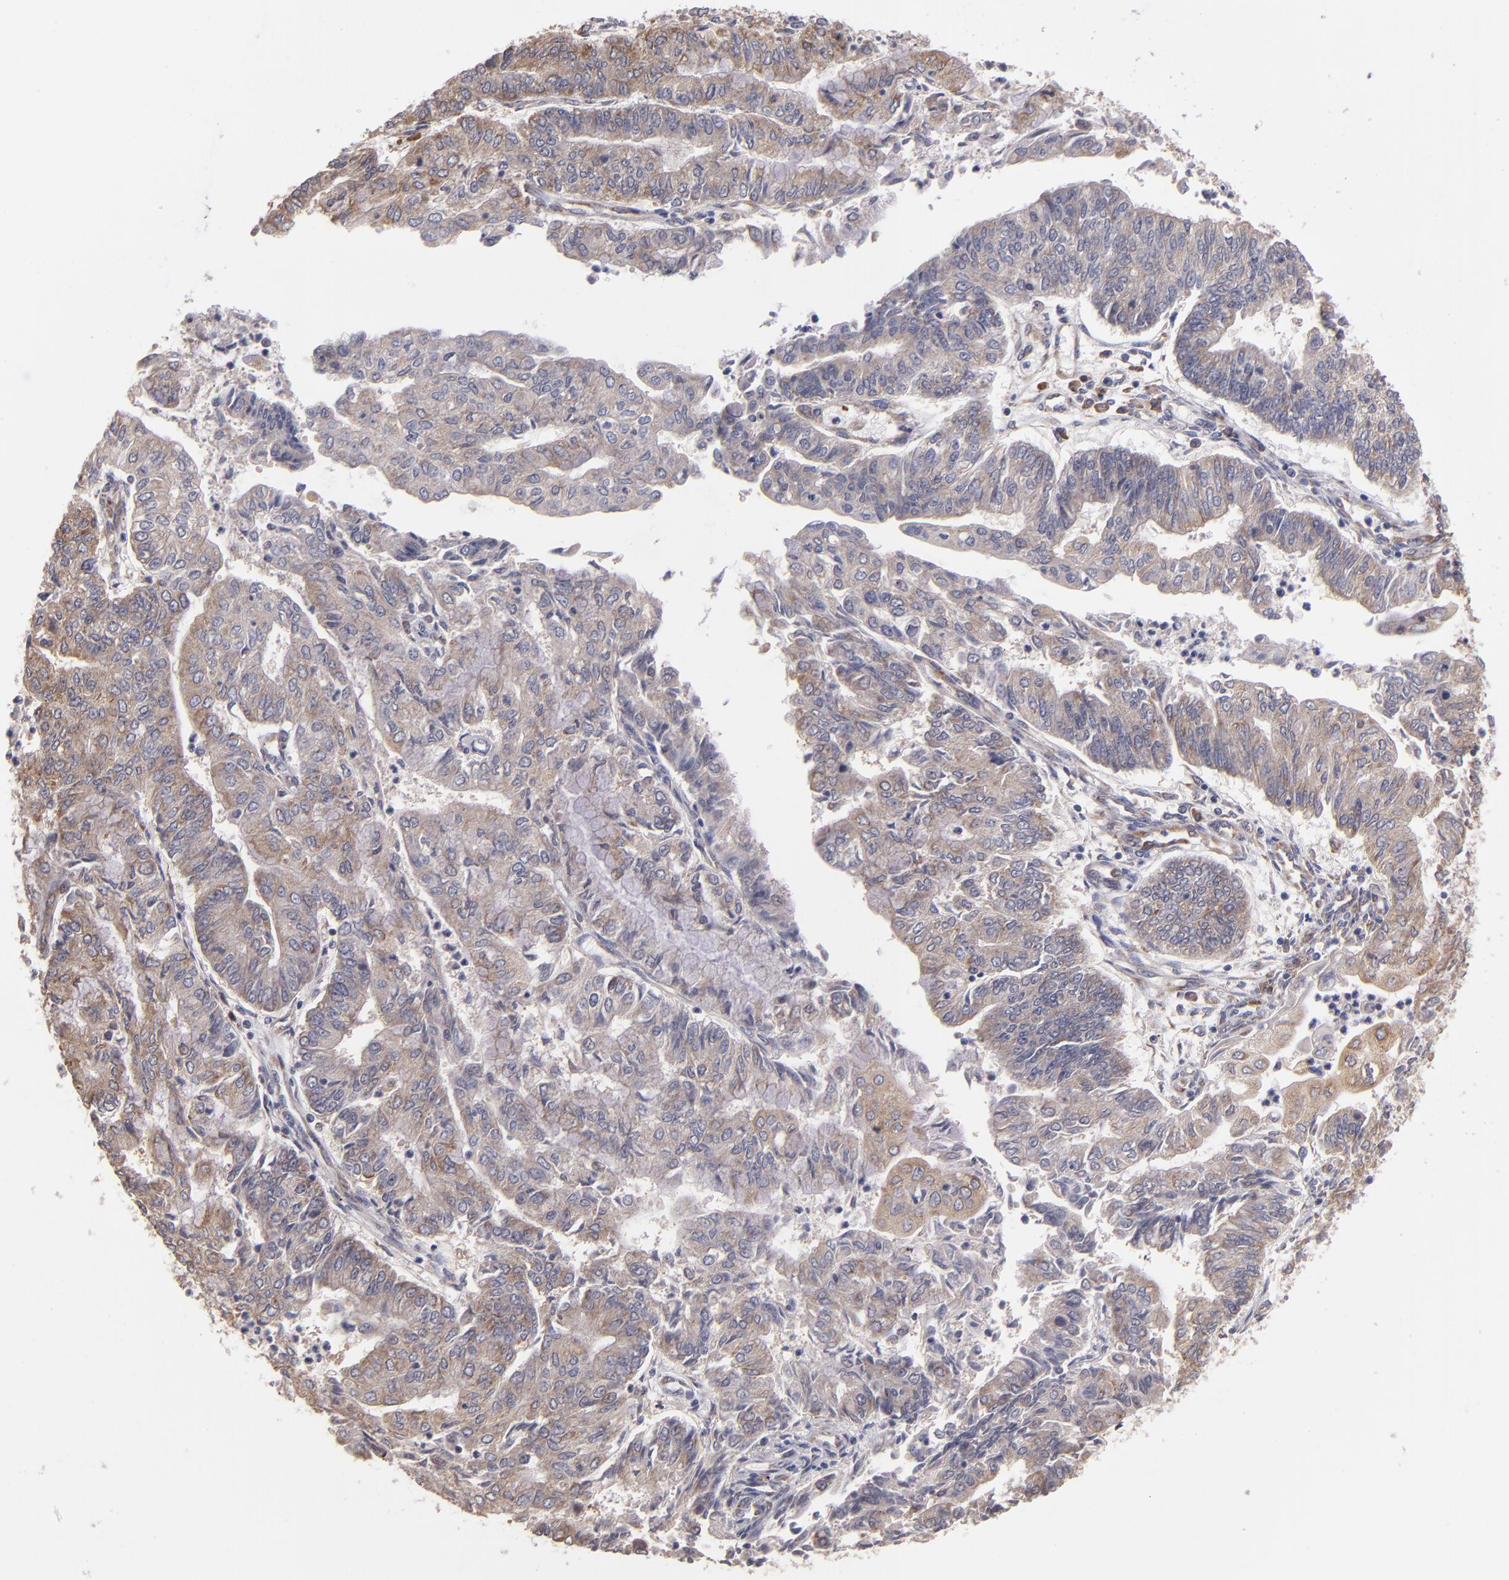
{"staining": {"intensity": "weak", "quantity": ">75%", "location": "cytoplasmic/membranous"}, "tissue": "endometrial cancer", "cell_type": "Tumor cells", "image_type": "cancer", "snomed": [{"axis": "morphology", "description": "Adenocarcinoma, NOS"}, {"axis": "topography", "description": "Endometrium"}], "caption": "The immunohistochemical stain labels weak cytoplasmic/membranous staining in tumor cells of endometrial adenocarcinoma tissue.", "gene": "CASP1", "patient": {"sex": "female", "age": 59}}